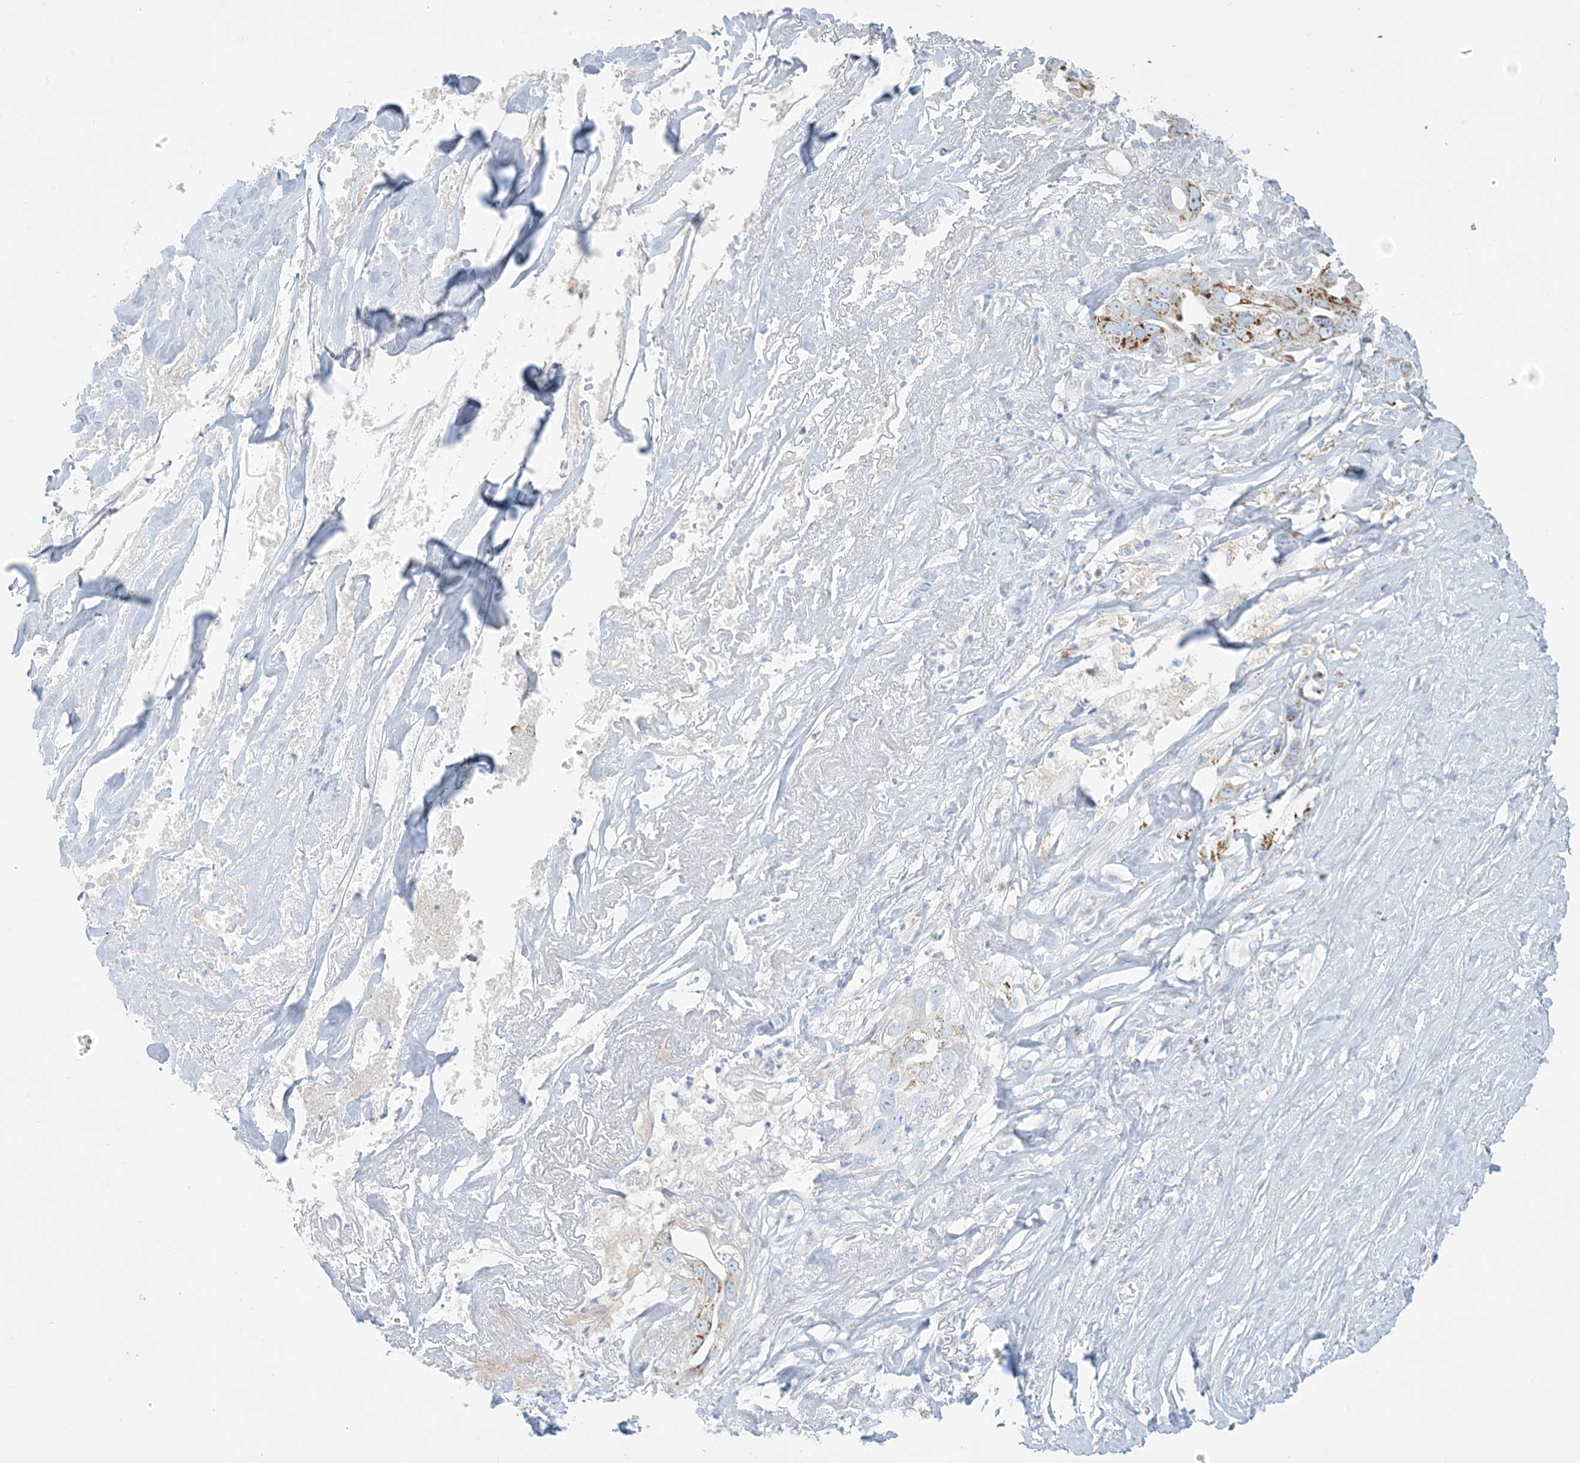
{"staining": {"intensity": "moderate", "quantity": ">75%", "location": "cytoplasmic/membranous"}, "tissue": "liver cancer", "cell_type": "Tumor cells", "image_type": "cancer", "snomed": [{"axis": "morphology", "description": "Cholangiocarcinoma"}, {"axis": "topography", "description": "Liver"}], "caption": "The image shows staining of cholangiocarcinoma (liver), revealing moderate cytoplasmic/membranous protein staining (brown color) within tumor cells. The staining is performed using DAB brown chromogen to label protein expression. The nuclei are counter-stained blue using hematoxylin.", "gene": "ZDHHC4", "patient": {"sex": "female", "age": 79}}